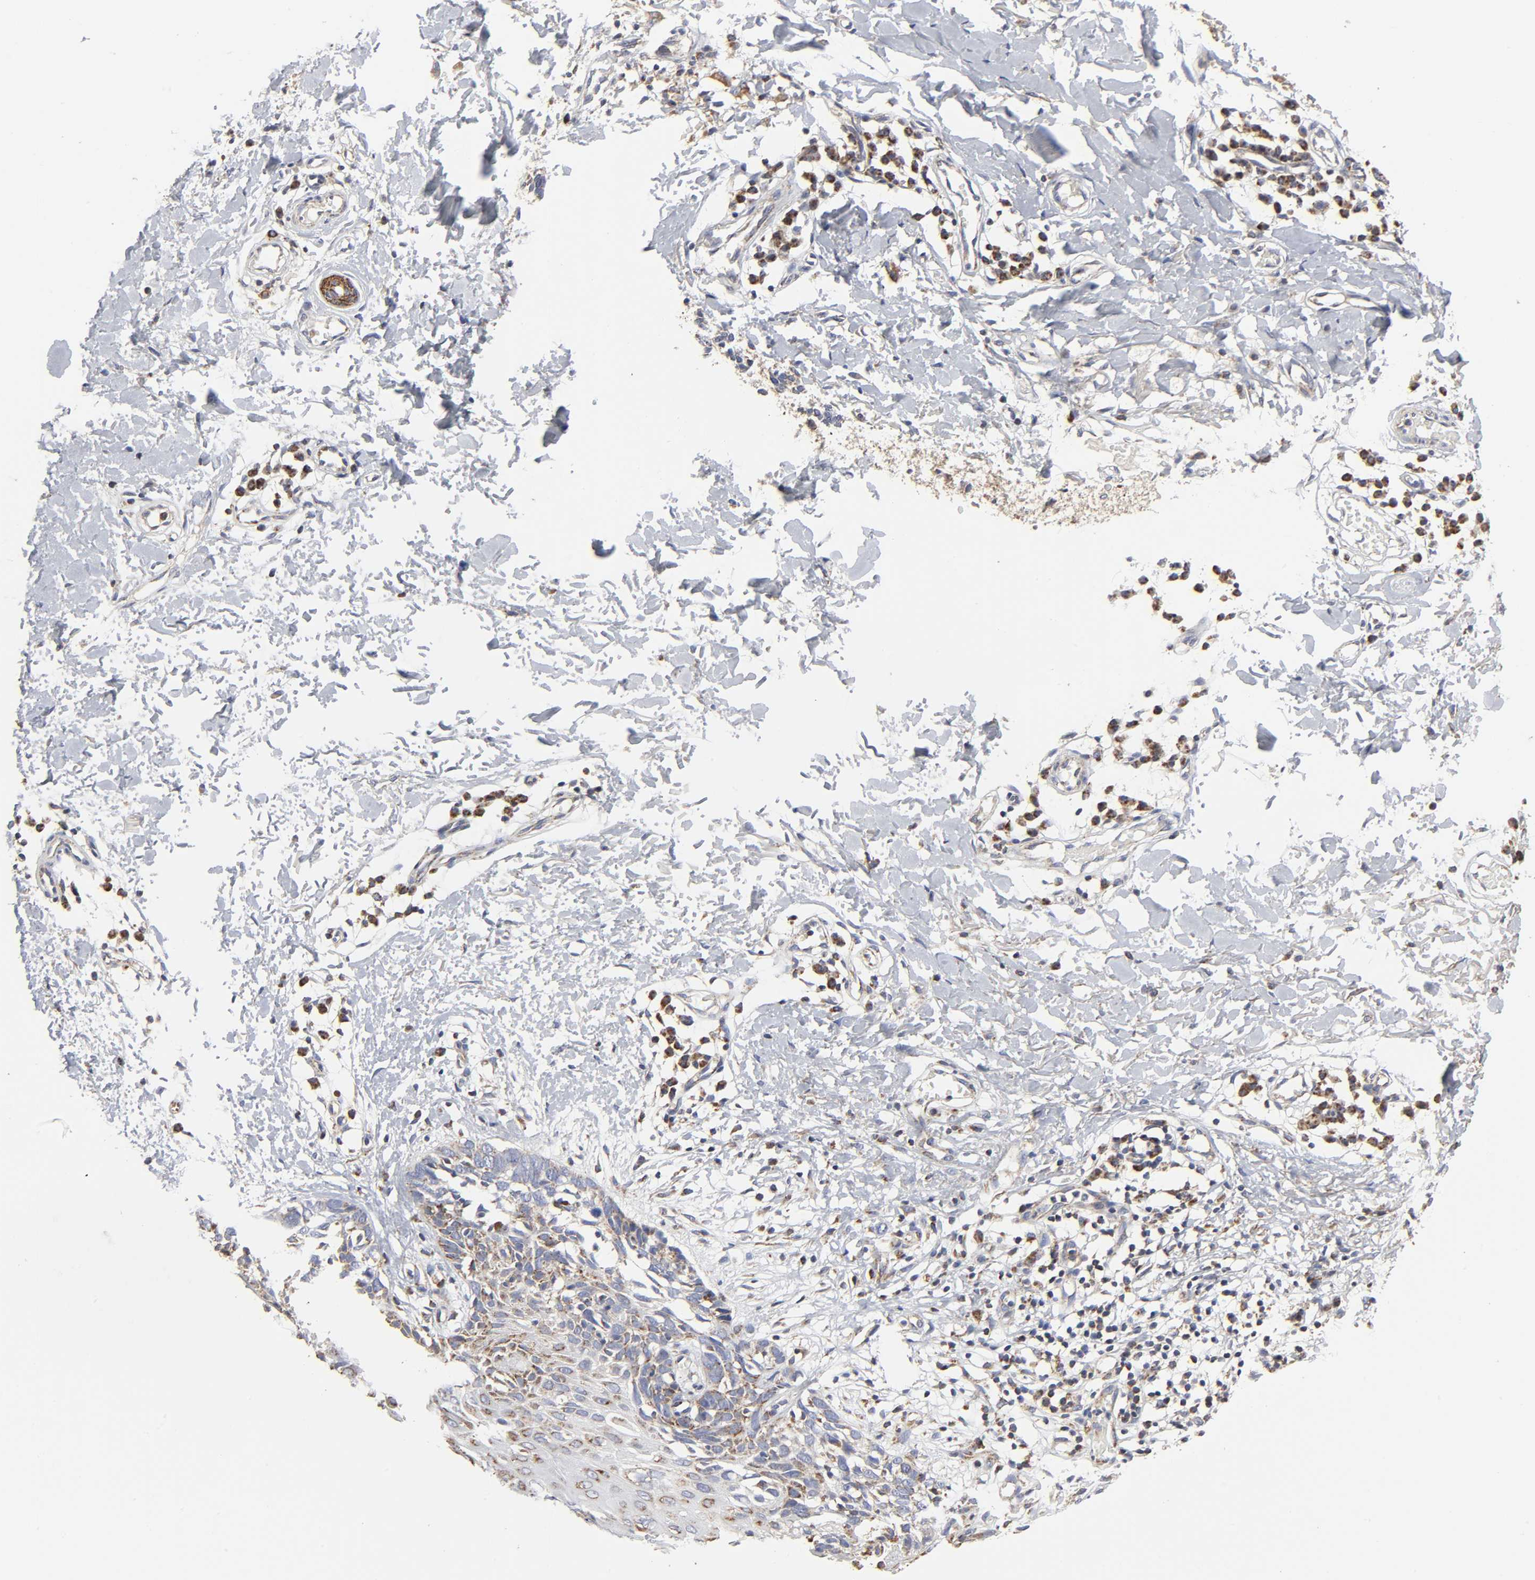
{"staining": {"intensity": "moderate", "quantity": ">75%", "location": "cytoplasmic/membranous"}, "tissue": "skin cancer", "cell_type": "Tumor cells", "image_type": "cancer", "snomed": [{"axis": "morphology", "description": "Normal tissue, NOS"}, {"axis": "morphology", "description": "Basal cell carcinoma"}, {"axis": "topography", "description": "Skin"}], "caption": "Immunohistochemistry (DAB (3,3'-diaminobenzidine)) staining of human skin cancer (basal cell carcinoma) reveals moderate cytoplasmic/membranous protein expression in approximately >75% of tumor cells.", "gene": "COX6B1", "patient": {"sex": "male", "age": 77}}